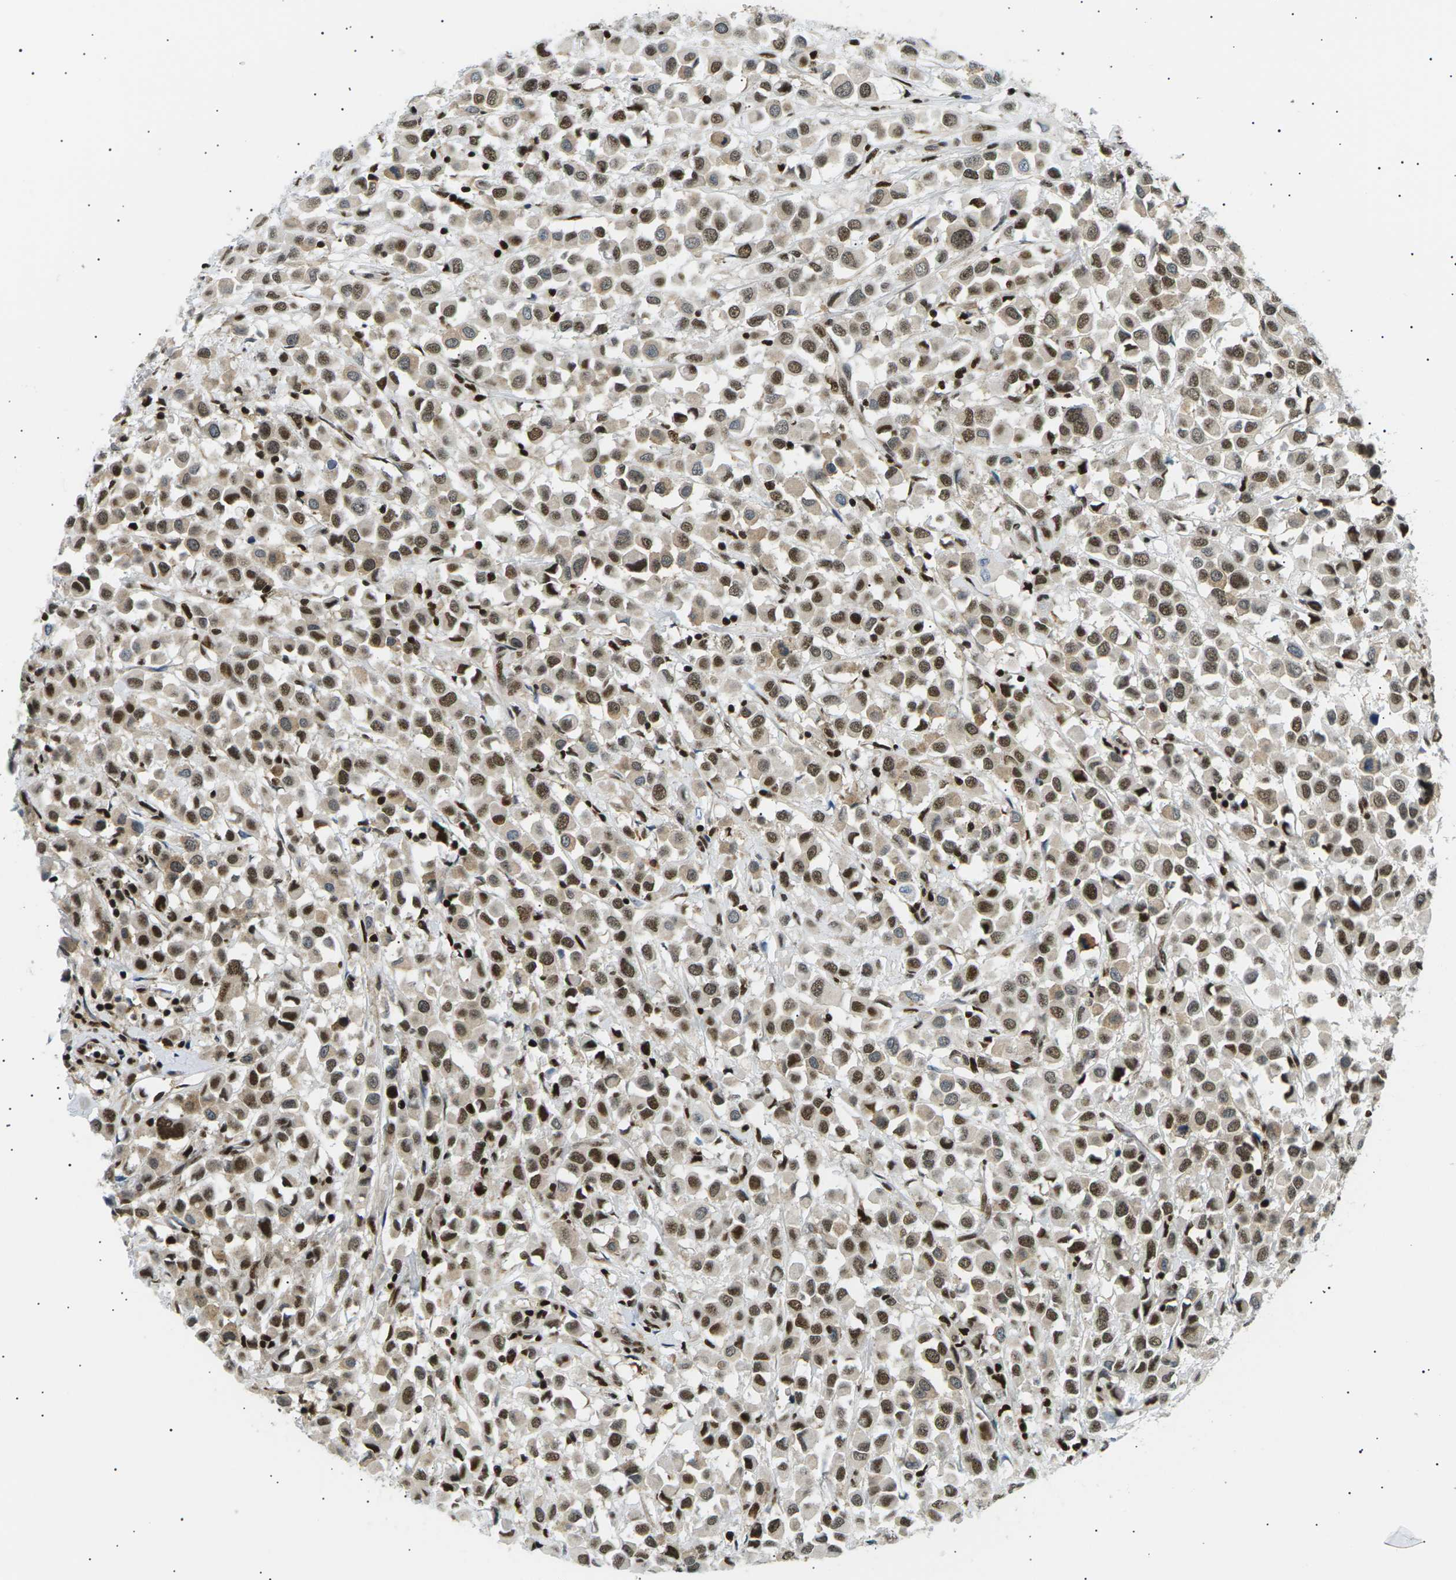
{"staining": {"intensity": "moderate", "quantity": ">75%", "location": "nuclear"}, "tissue": "breast cancer", "cell_type": "Tumor cells", "image_type": "cancer", "snomed": [{"axis": "morphology", "description": "Duct carcinoma"}, {"axis": "topography", "description": "Breast"}], "caption": "Breast infiltrating ductal carcinoma stained with a brown dye displays moderate nuclear positive staining in approximately >75% of tumor cells.", "gene": "RPA2", "patient": {"sex": "female", "age": 61}}